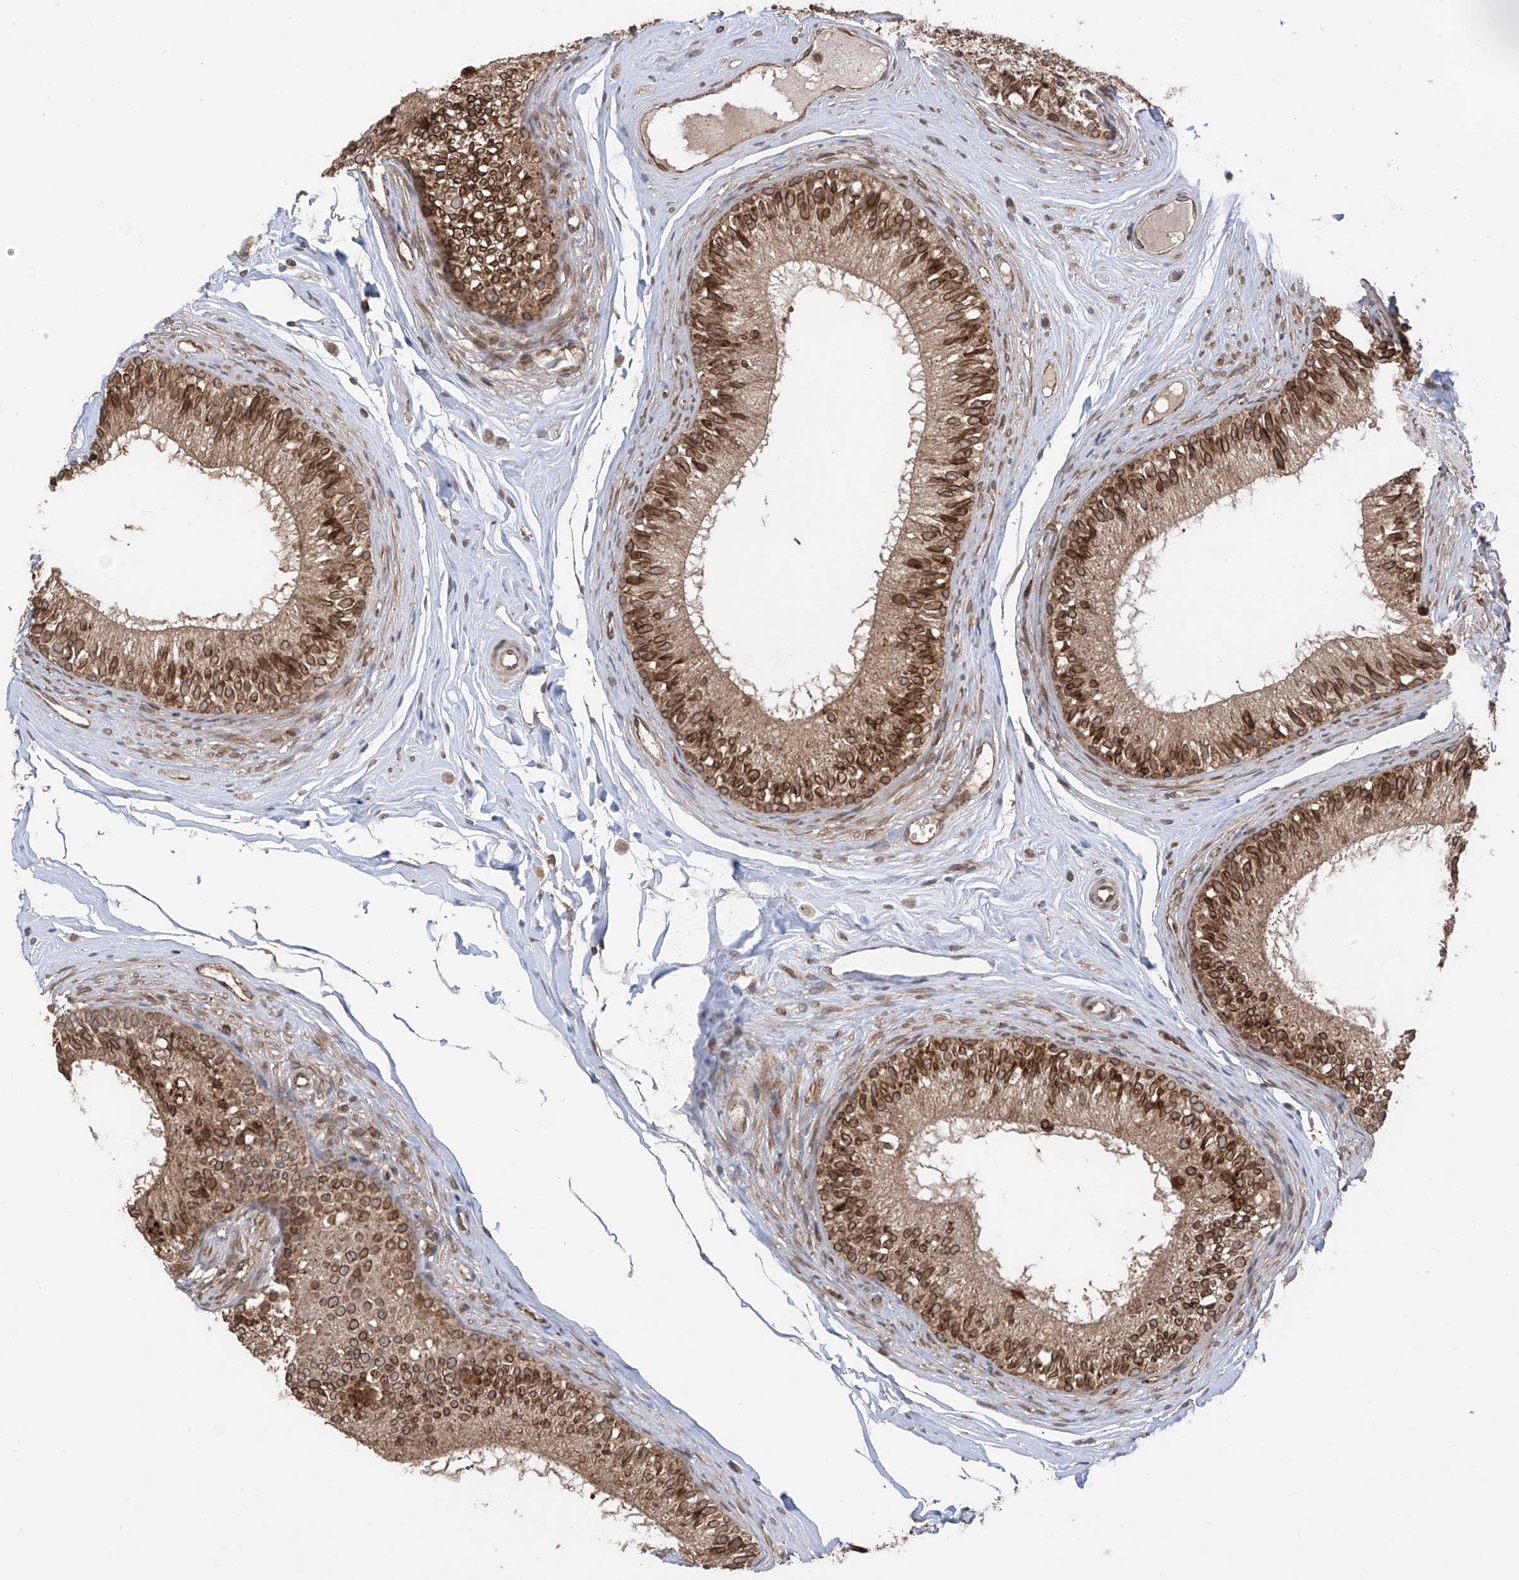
{"staining": {"intensity": "moderate", "quantity": ">75%", "location": "cytoplasmic/membranous,nuclear"}, "tissue": "epididymis", "cell_type": "Glandular cells", "image_type": "normal", "snomed": [{"axis": "morphology", "description": "Normal tissue, NOS"}, {"axis": "morphology", "description": "Seminoma in situ"}, {"axis": "topography", "description": "Testis"}, {"axis": "topography", "description": "Epididymis"}], "caption": "About >75% of glandular cells in benign human epididymis exhibit moderate cytoplasmic/membranous,nuclear protein staining as visualized by brown immunohistochemical staining.", "gene": "AHCTF1", "patient": {"sex": "male", "age": 28}}